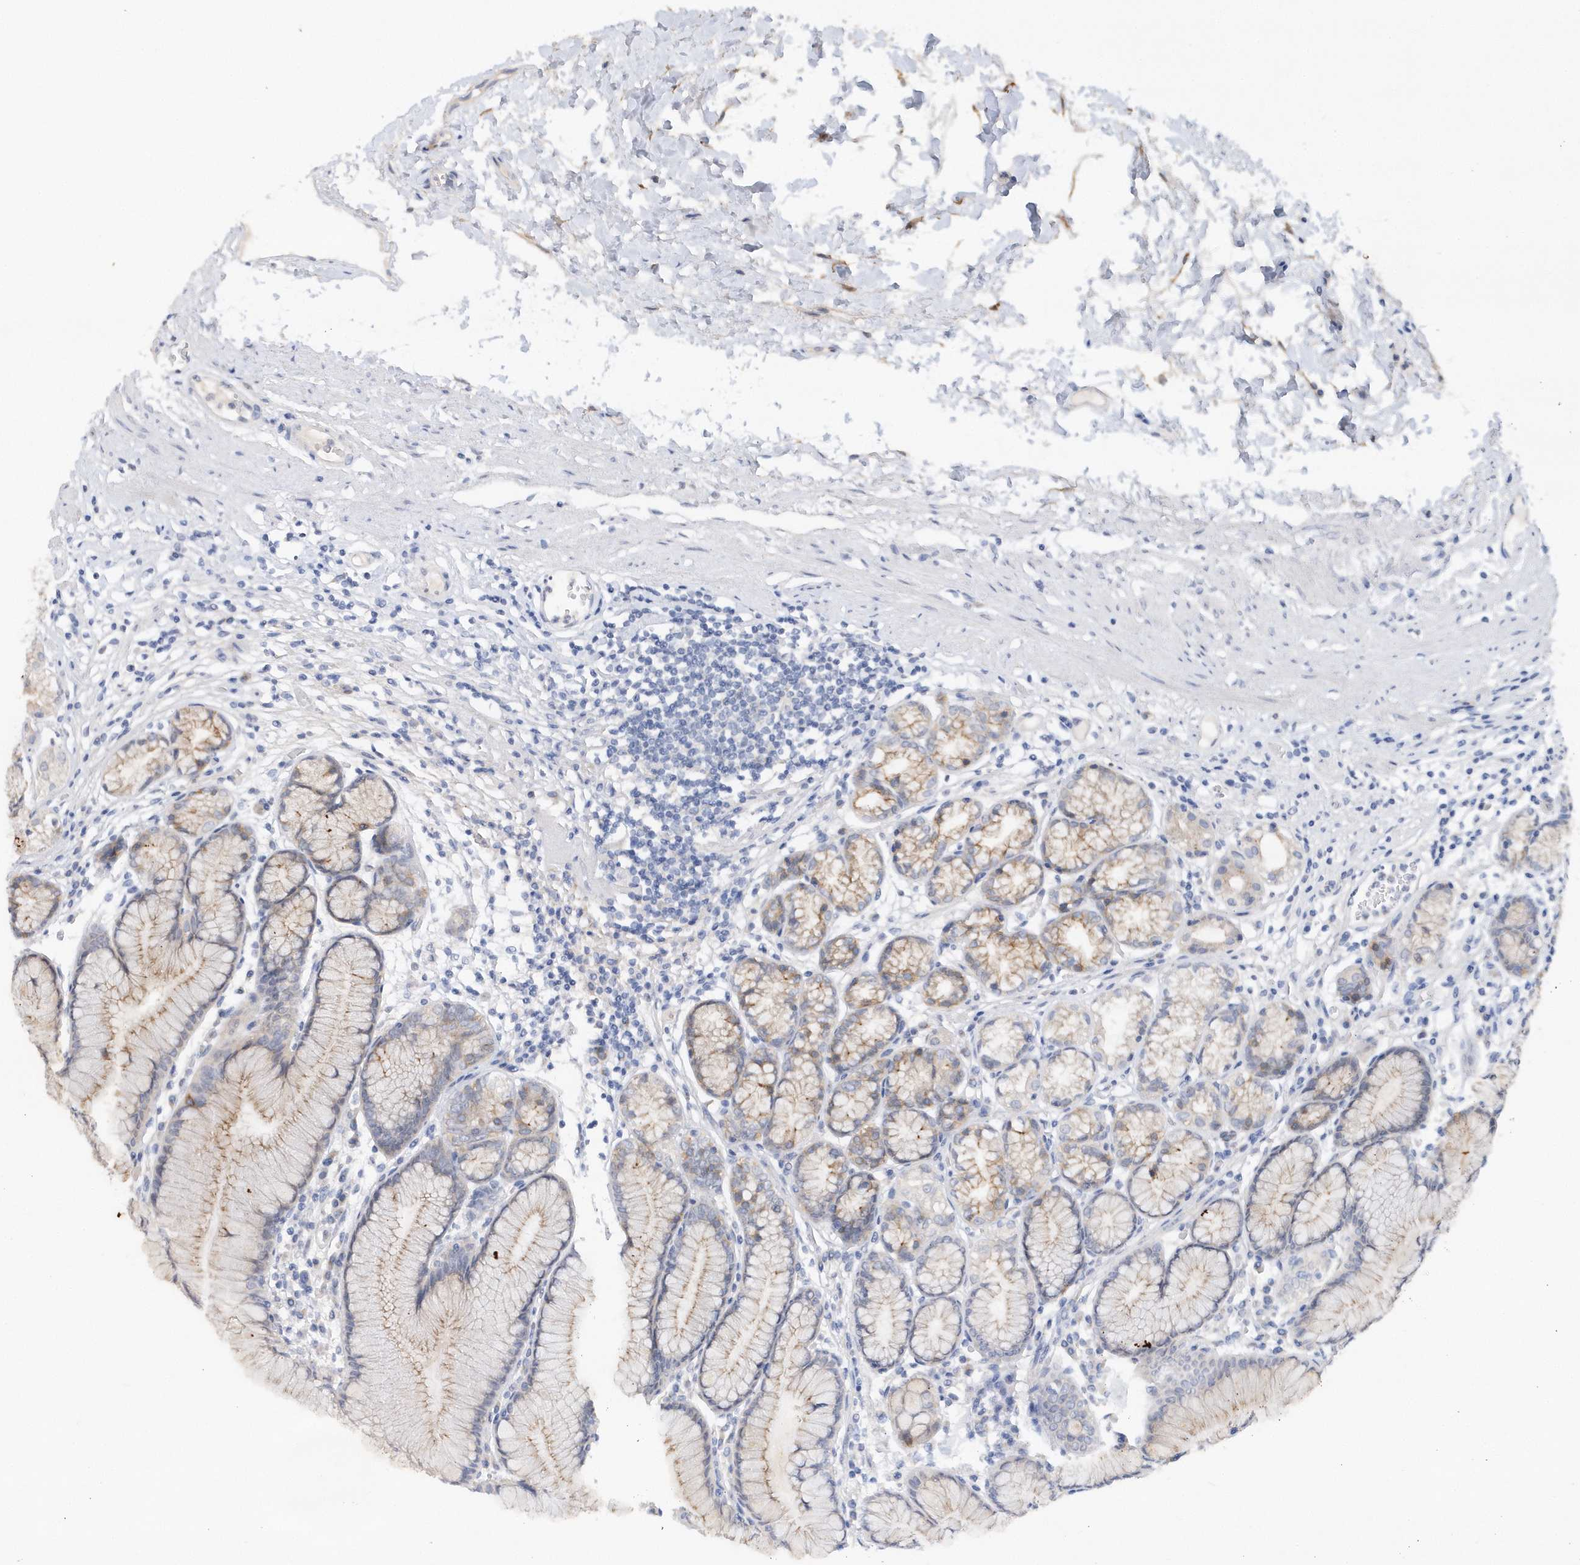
{"staining": {"intensity": "moderate", "quantity": "<25%", "location": "cytoplasmic/membranous"}, "tissue": "stomach", "cell_type": "Glandular cells", "image_type": "normal", "snomed": [{"axis": "morphology", "description": "Normal tissue, NOS"}, {"axis": "topography", "description": "Stomach"}], "caption": "Immunohistochemistry (IHC) photomicrograph of normal stomach: stomach stained using immunohistochemistry demonstrates low levels of moderate protein expression localized specifically in the cytoplasmic/membranous of glandular cells, appearing as a cytoplasmic/membranous brown color.", "gene": "RPEL1", "patient": {"sex": "female", "age": 57}}